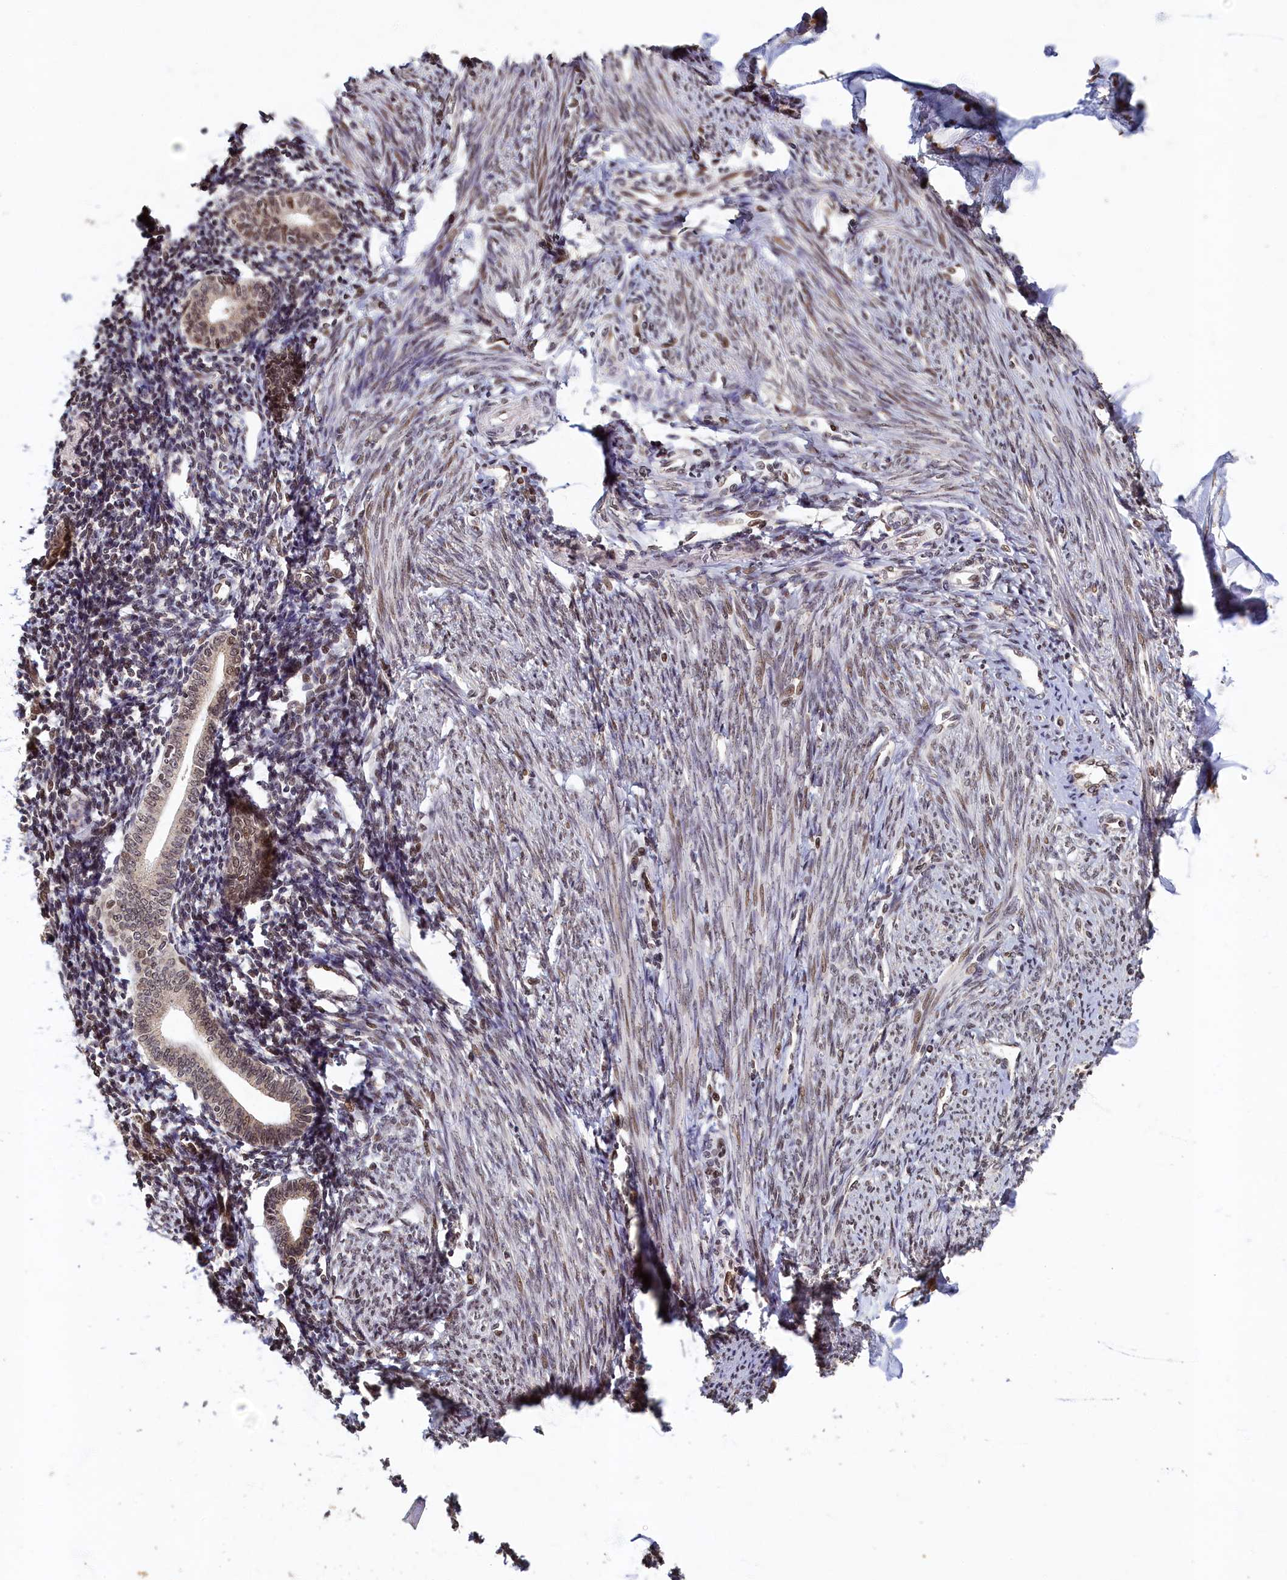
{"staining": {"intensity": "moderate", "quantity": "<25%", "location": "nuclear"}, "tissue": "endometrium", "cell_type": "Cells in endometrial stroma", "image_type": "normal", "snomed": [{"axis": "morphology", "description": "Normal tissue, NOS"}, {"axis": "topography", "description": "Endometrium"}], "caption": "High-power microscopy captured an IHC histopathology image of normal endometrium, revealing moderate nuclear expression in approximately <25% of cells in endometrial stroma. (Brightfield microscopy of DAB IHC at high magnification).", "gene": "CKAP2L", "patient": {"sex": "female", "age": 56}}